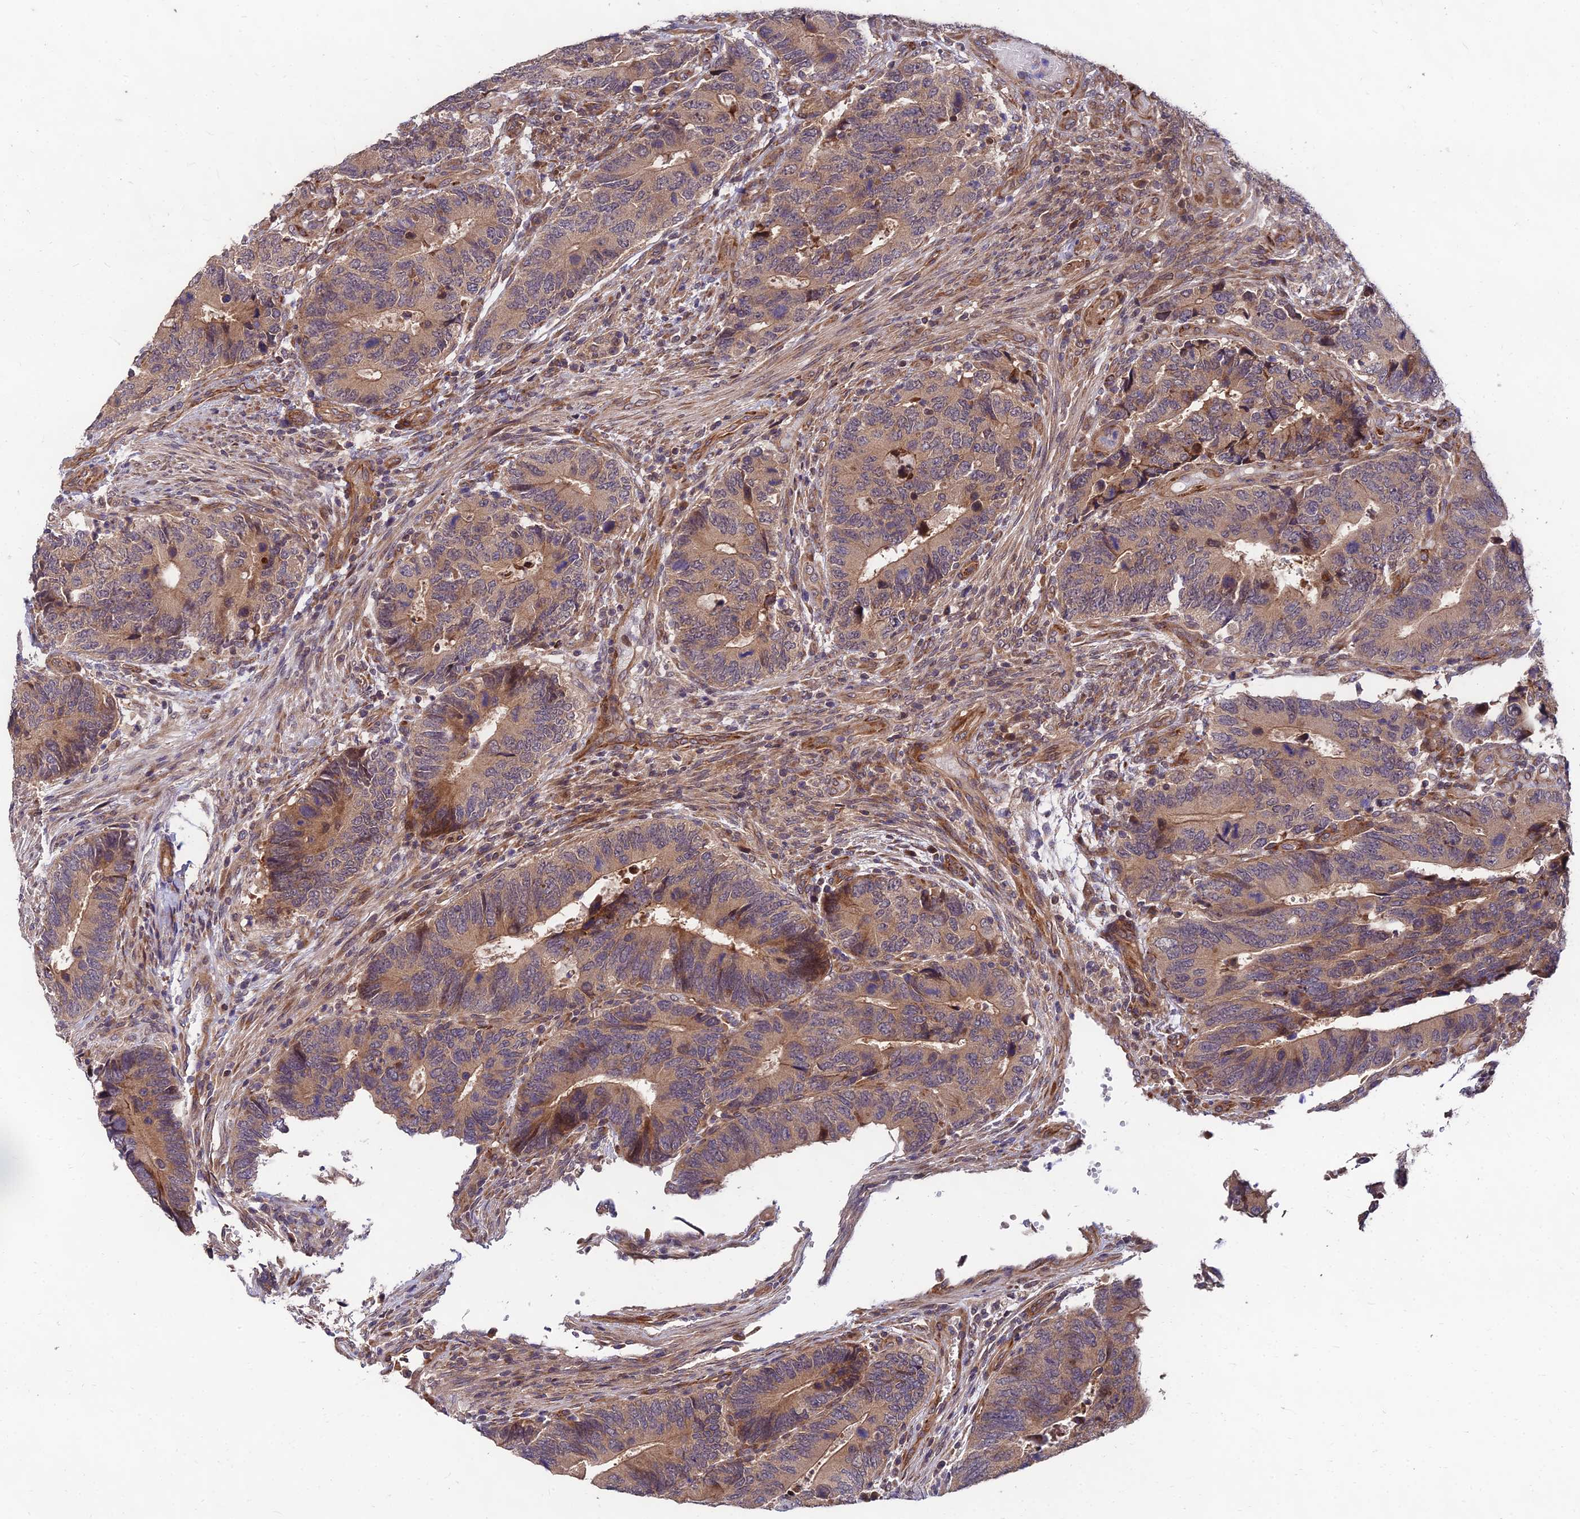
{"staining": {"intensity": "weak", "quantity": ">75%", "location": "cytoplasmic/membranous"}, "tissue": "colorectal cancer", "cell_type": "Tumor cells", "image_type": "cancer", "snomed": [{"axis": "morphology", "description": "Adenocarcinoma, NOS"}, {"axis": "topography", "description": "Colon"}], "caption": "Protein expression analysis of colorectal cancer (adenocarcinoma) displays weak cytoplasmic/membranous expression in about >75% of tumor cells.", "gene": "MKKS", "patient": {"sex": "male", "age": 87}}